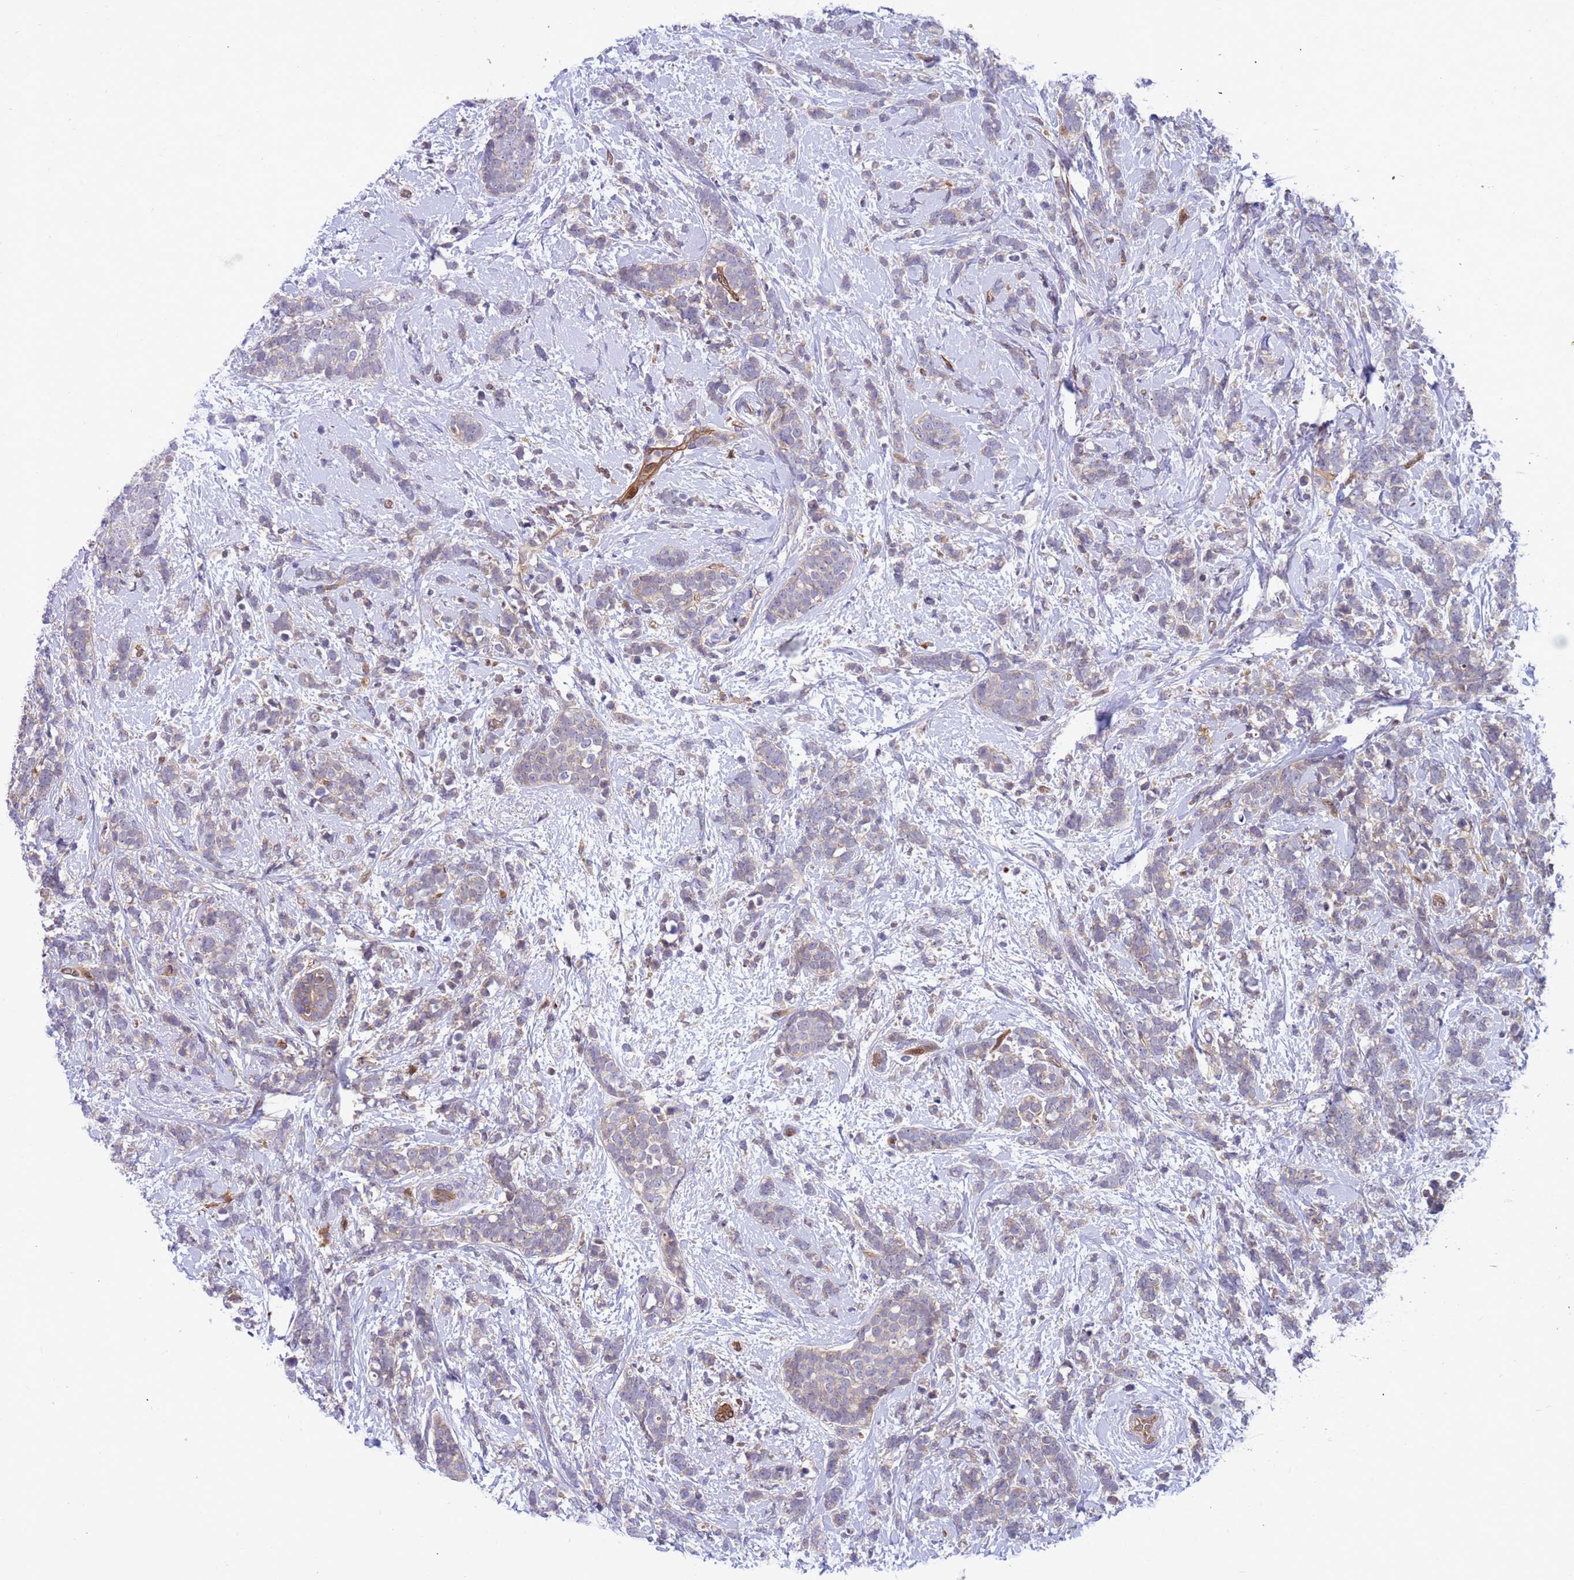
{"staining": {"intensity": "negative", "quantity": "none", "location": "none"}, "tissue": "breast cancer", "cell_type": "Tumor cells", "image_type": "cancer", "snomed": [{"axis": "morphology", "description": "Lobular carcinoma"}, {"axis": "topography", "description": "Breast"}], "caption": "Tumor cells show no significant positivity in lobular carcinoma (breast).", "gene": "FOXRED1", "patient": {"sex": "female", "age": 58}}